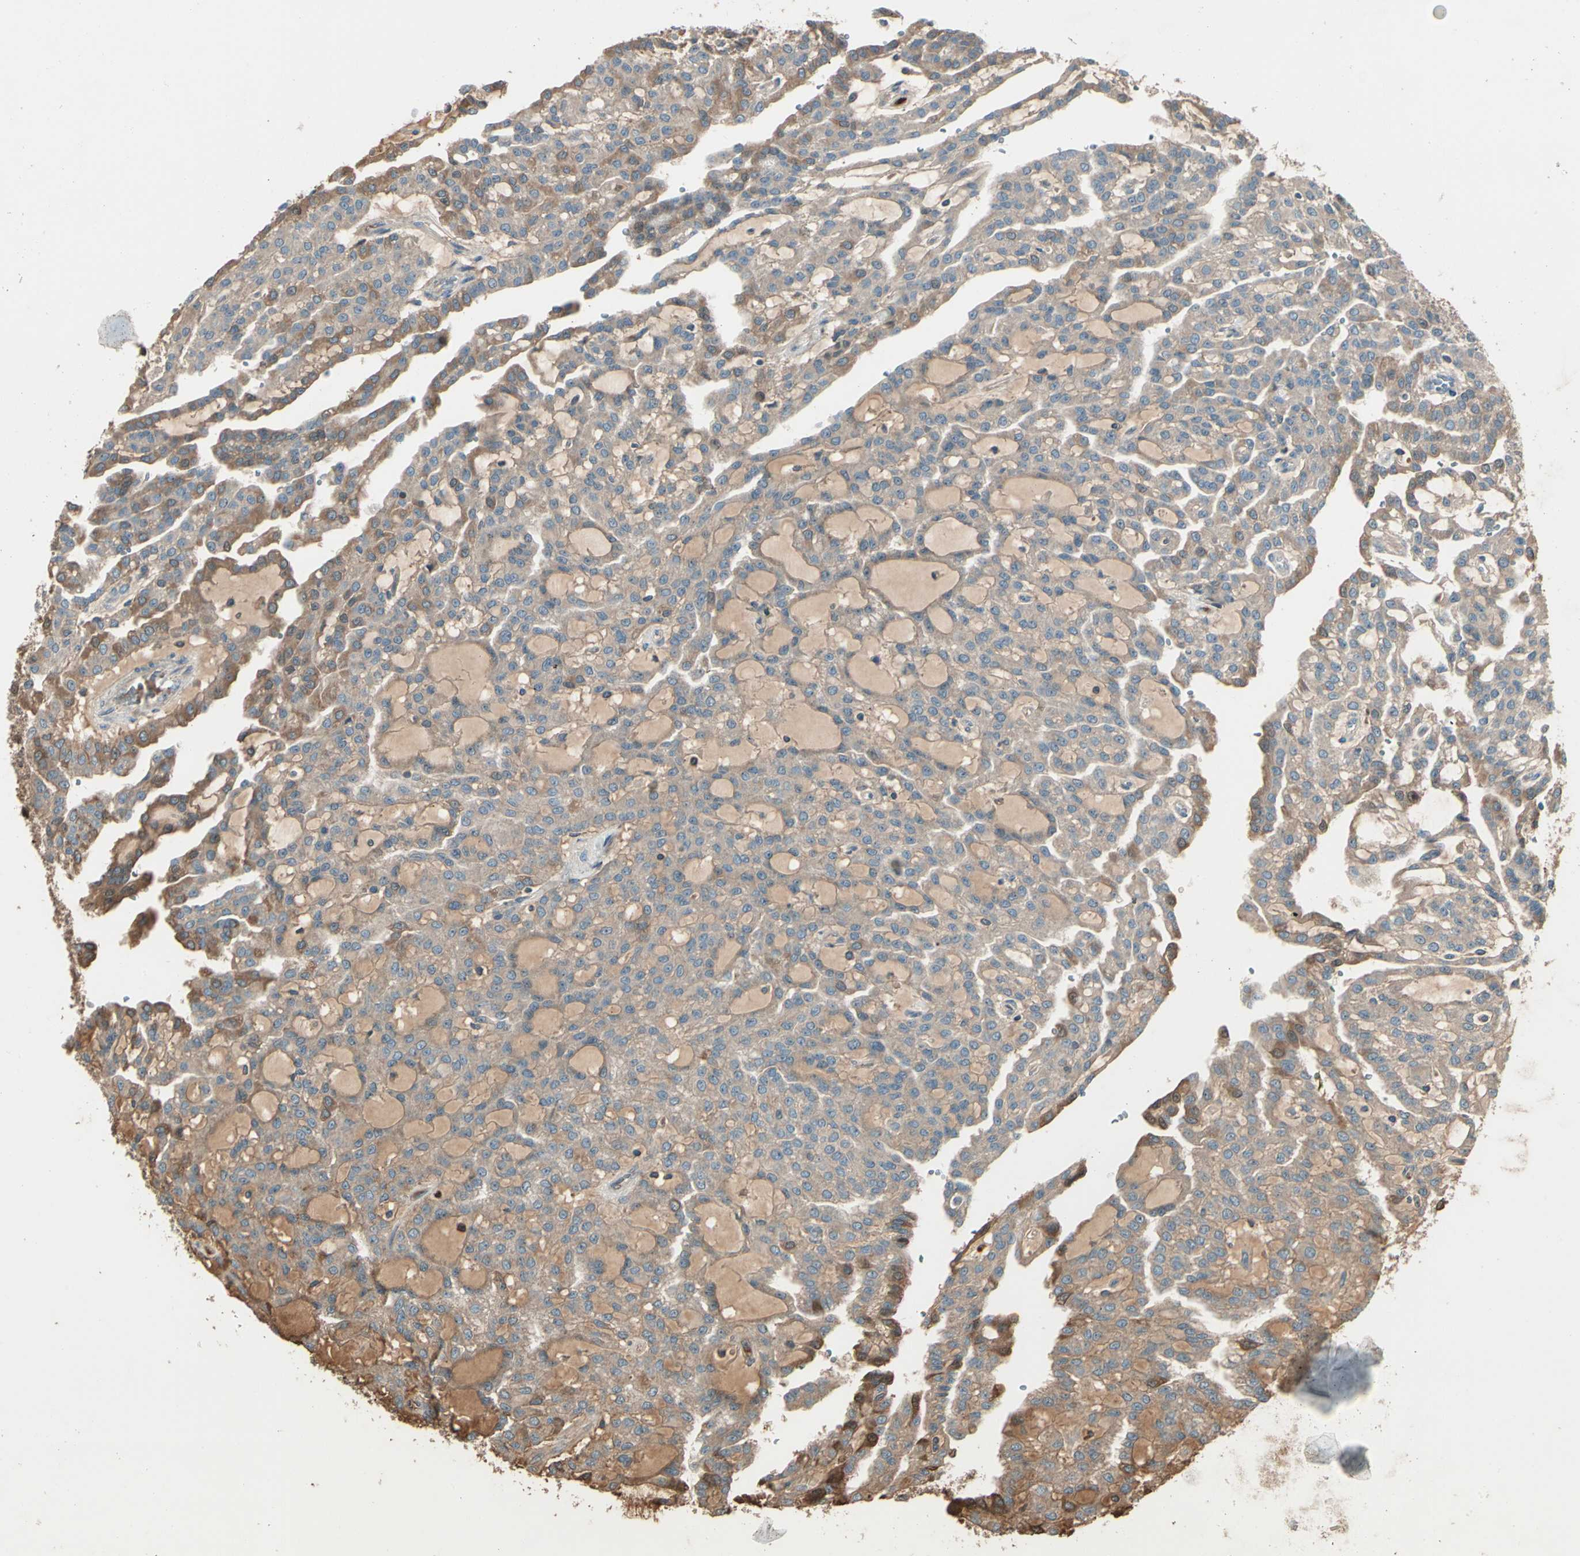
{"staining": {"intensity": "weak", "quantity": ">75%", "location": "cytoplasmic/membranous"}, "tissue": "renal cancer", "cell_type": "Tumor cells", "image_type": "cancer", "snomed": [{"axis": "morphology", "description": "Adenocarcinoma, NOS"}, {"axis": "topography", "description": "Kidney"}], "caption": "Renal cancer stained for a protein exhibits weak cytoplasmic/membranous positivity in tumor cells.", "gene": "STX11", "patient": {"sex": "male", "age": 63}}